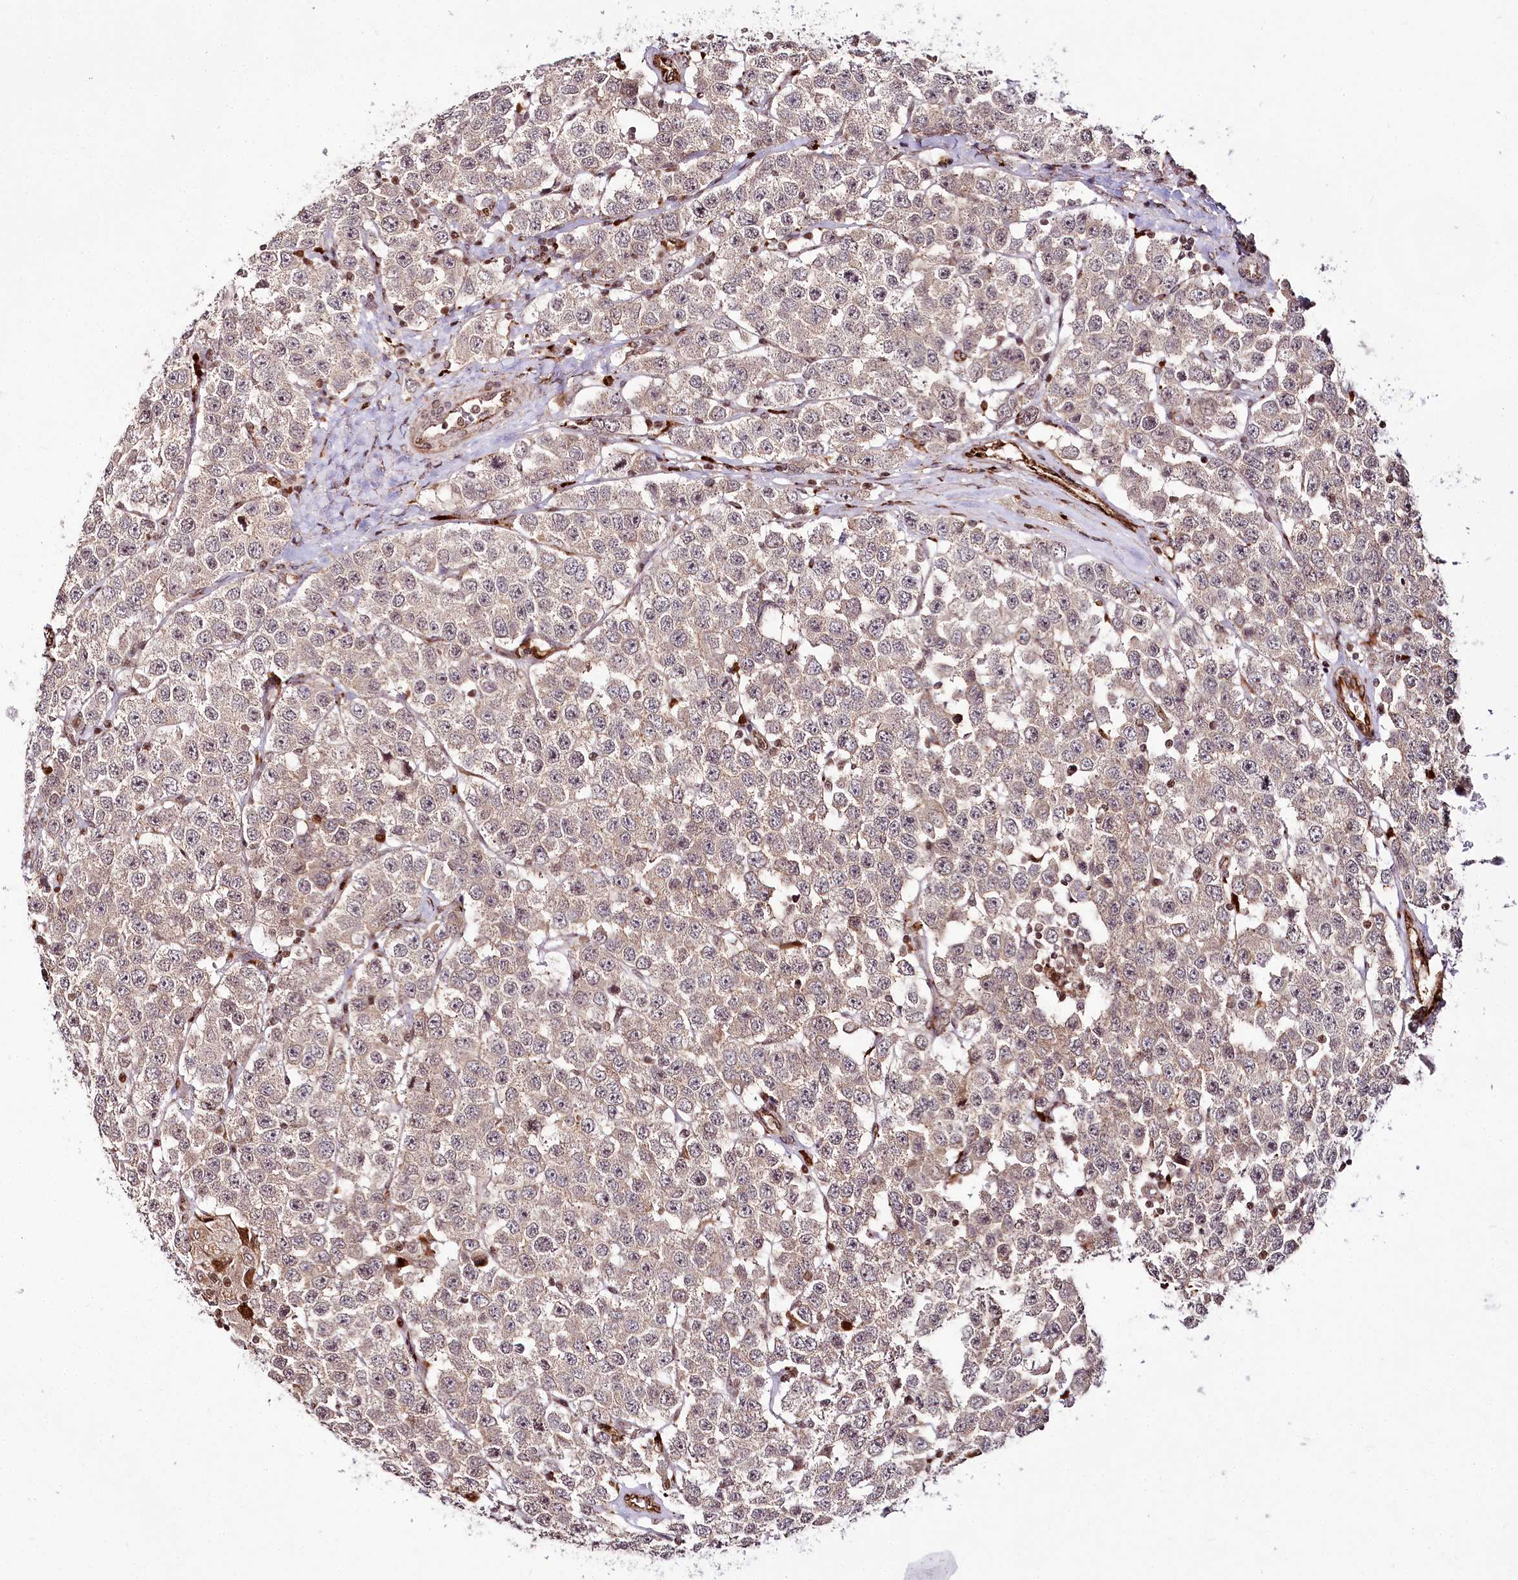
{"staining": {"intensity": "weak", "quantity": ">75%", "location": "cytoplasmic/membranous"}, "tissue": "testis cancer", "cell_type": "Tumor cells", "image_type": "cancer", "snomed": [{"axis": "morphology", "description": "Seminoma, NOS"}, {"axis": "topography", "description": "Testis"}], "caption": "Immunohistochemistry histopathology image of neoplastic tissue: testis cancer (seminoma) stained using IHC shows low levels of weak protein expression localized specifically in the cytoplasmic/membranous of tumor cells, appearing as a cytoplasmic/membranous brown color.", "gene": "HOXC8", "patient": {"sex": "male", "age": 28}}